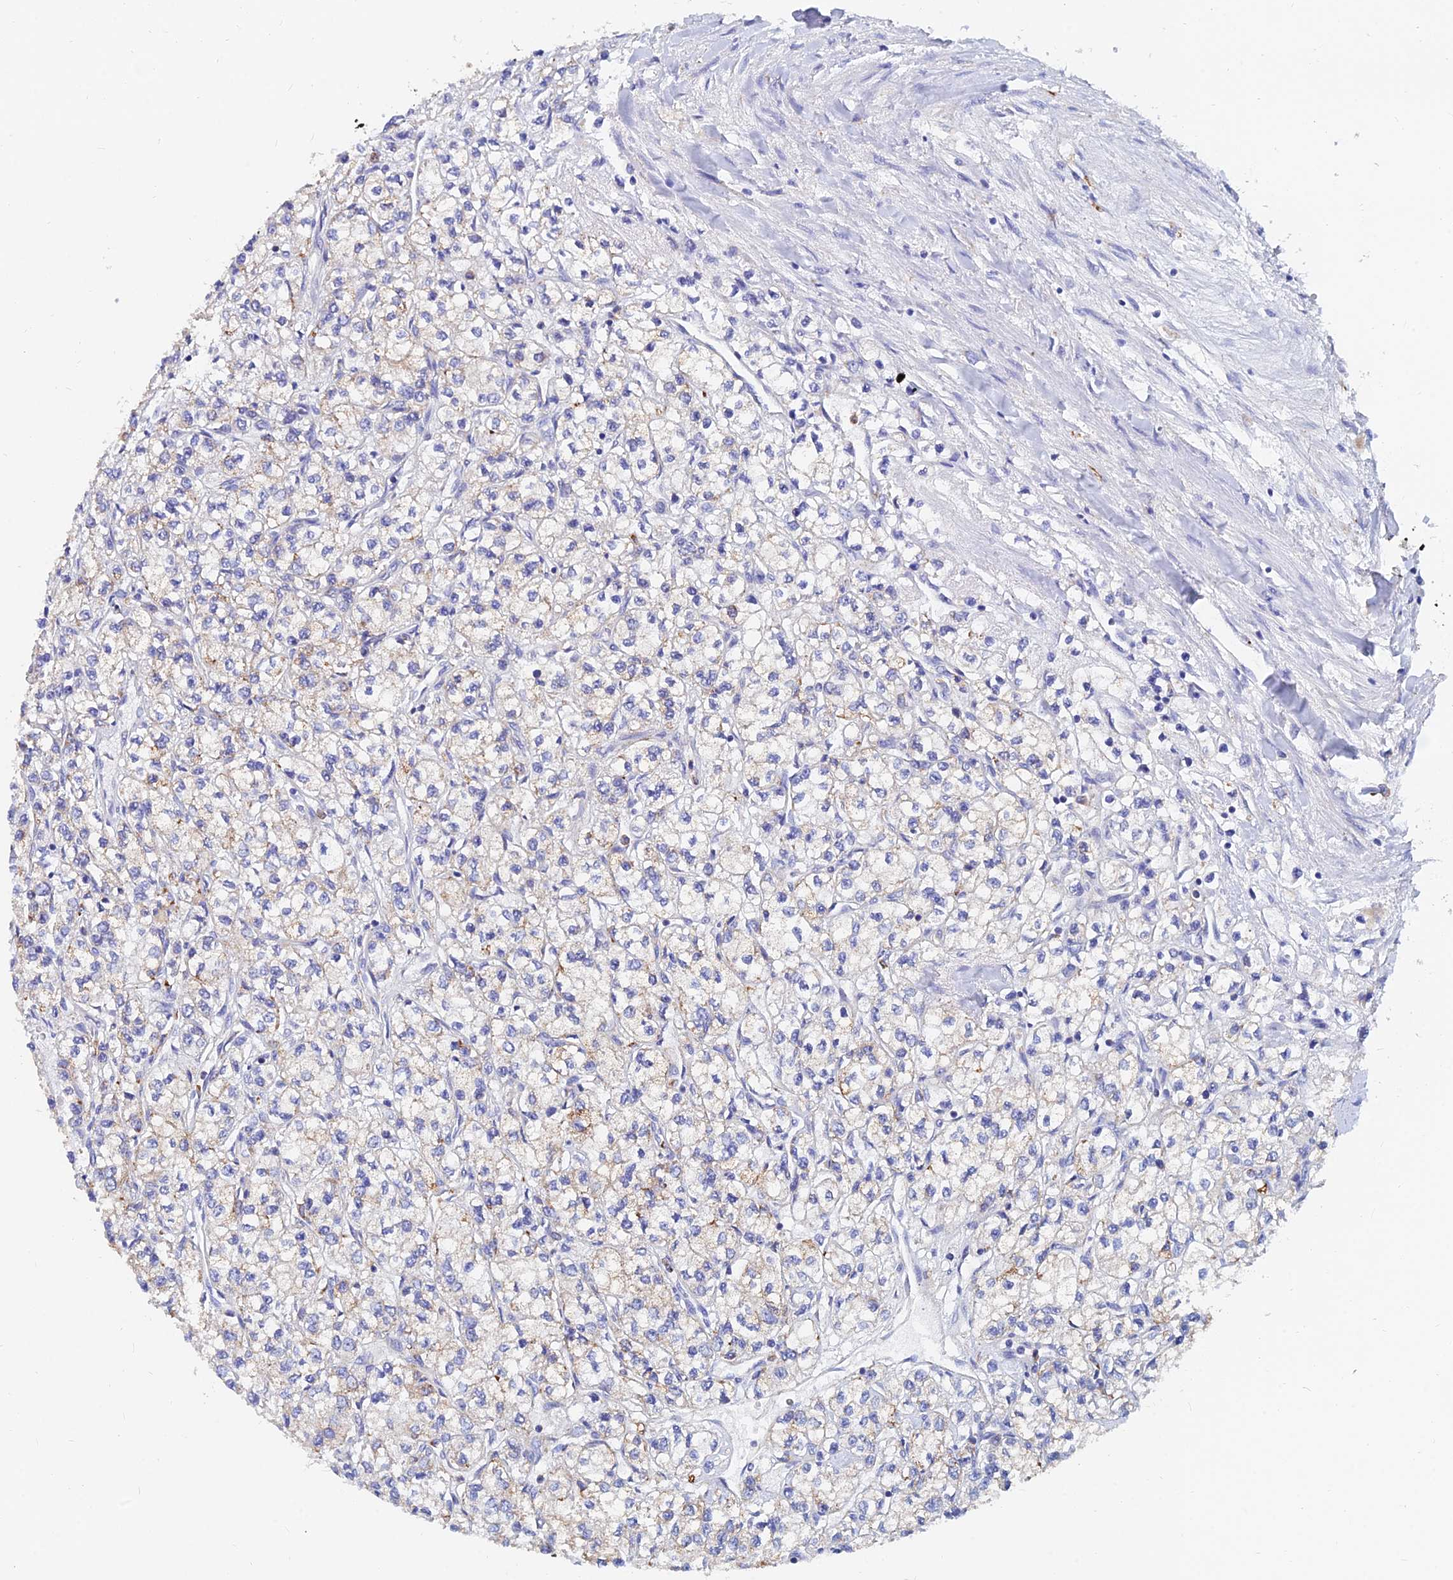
{"staining": {"intensity": "moderate", "quantity": "<25%", "location": "cytoplasmic/membranous"}, "tissue": "renal cancer", "cell_type": "Tumor cells", "image_type": "cancer", "snomed": [{"axis": "morphology", "description": "Adenocarcinoma, NOS"}, {"axis": "topography", "description": "Kidney"}], "caption": "Human renal cancer stained with a brown dye displays moderate cytoplasmic/membranous positive staining in approximately <25% of tumor cells.", "gene": "SPNS1", "patient": {"sex": "male", "age": 80}}